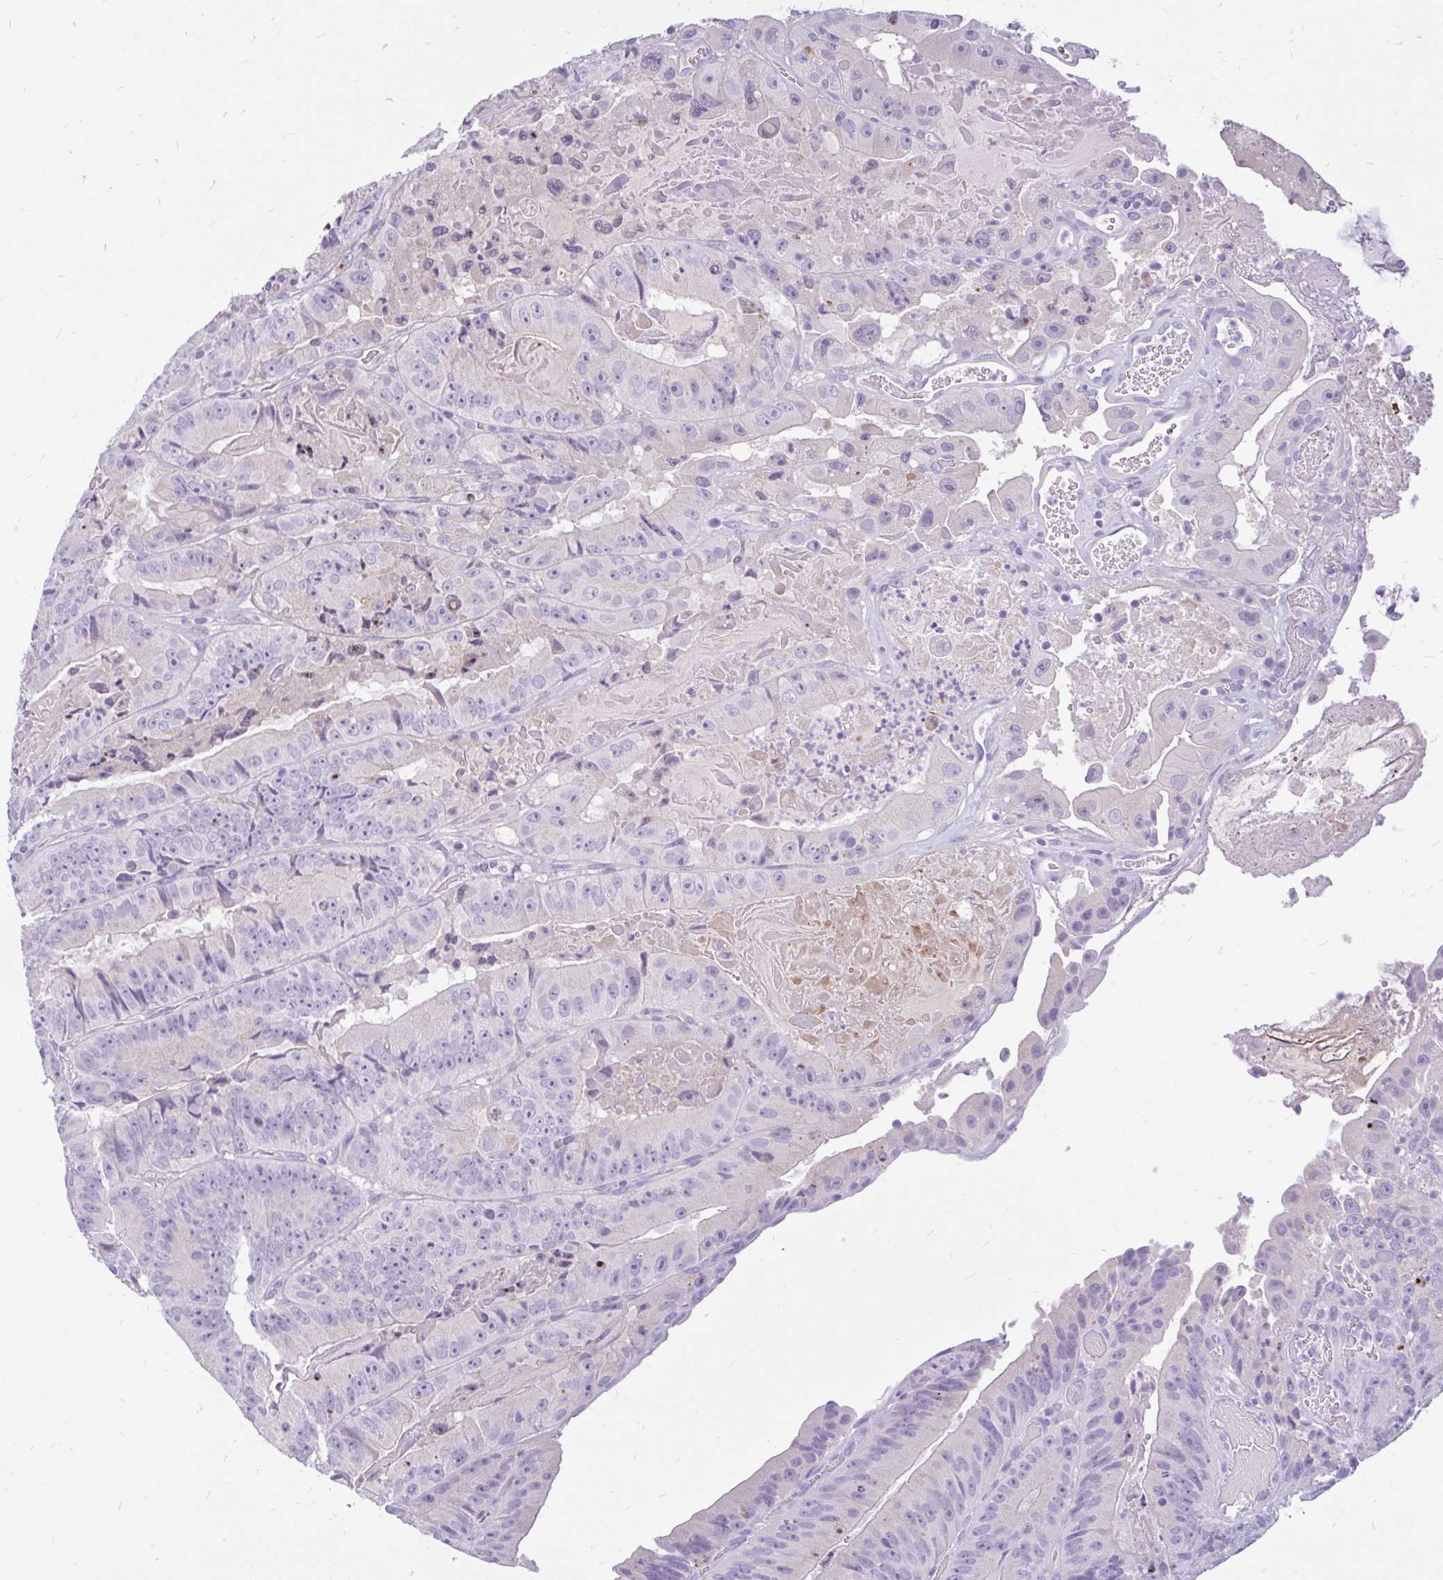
{"staining": {"intensity": "negative", "quantity": "none", "location": "none"}, "tissue": "colorectal cancer", "cell_type": "Tumor cells", "image_type": "cancer", "snomed": [{"axis": "morphology", "description": "Adenocarcinoma, NOS"}, {"axis": "topography", "description": "Colon"}], "caption": "An image of colorectal cancer stained for a protein shows no brown staining in tumor cells.", "gene": "MAP1LC3A", "patient": {"sex": "female", "age": 86}}